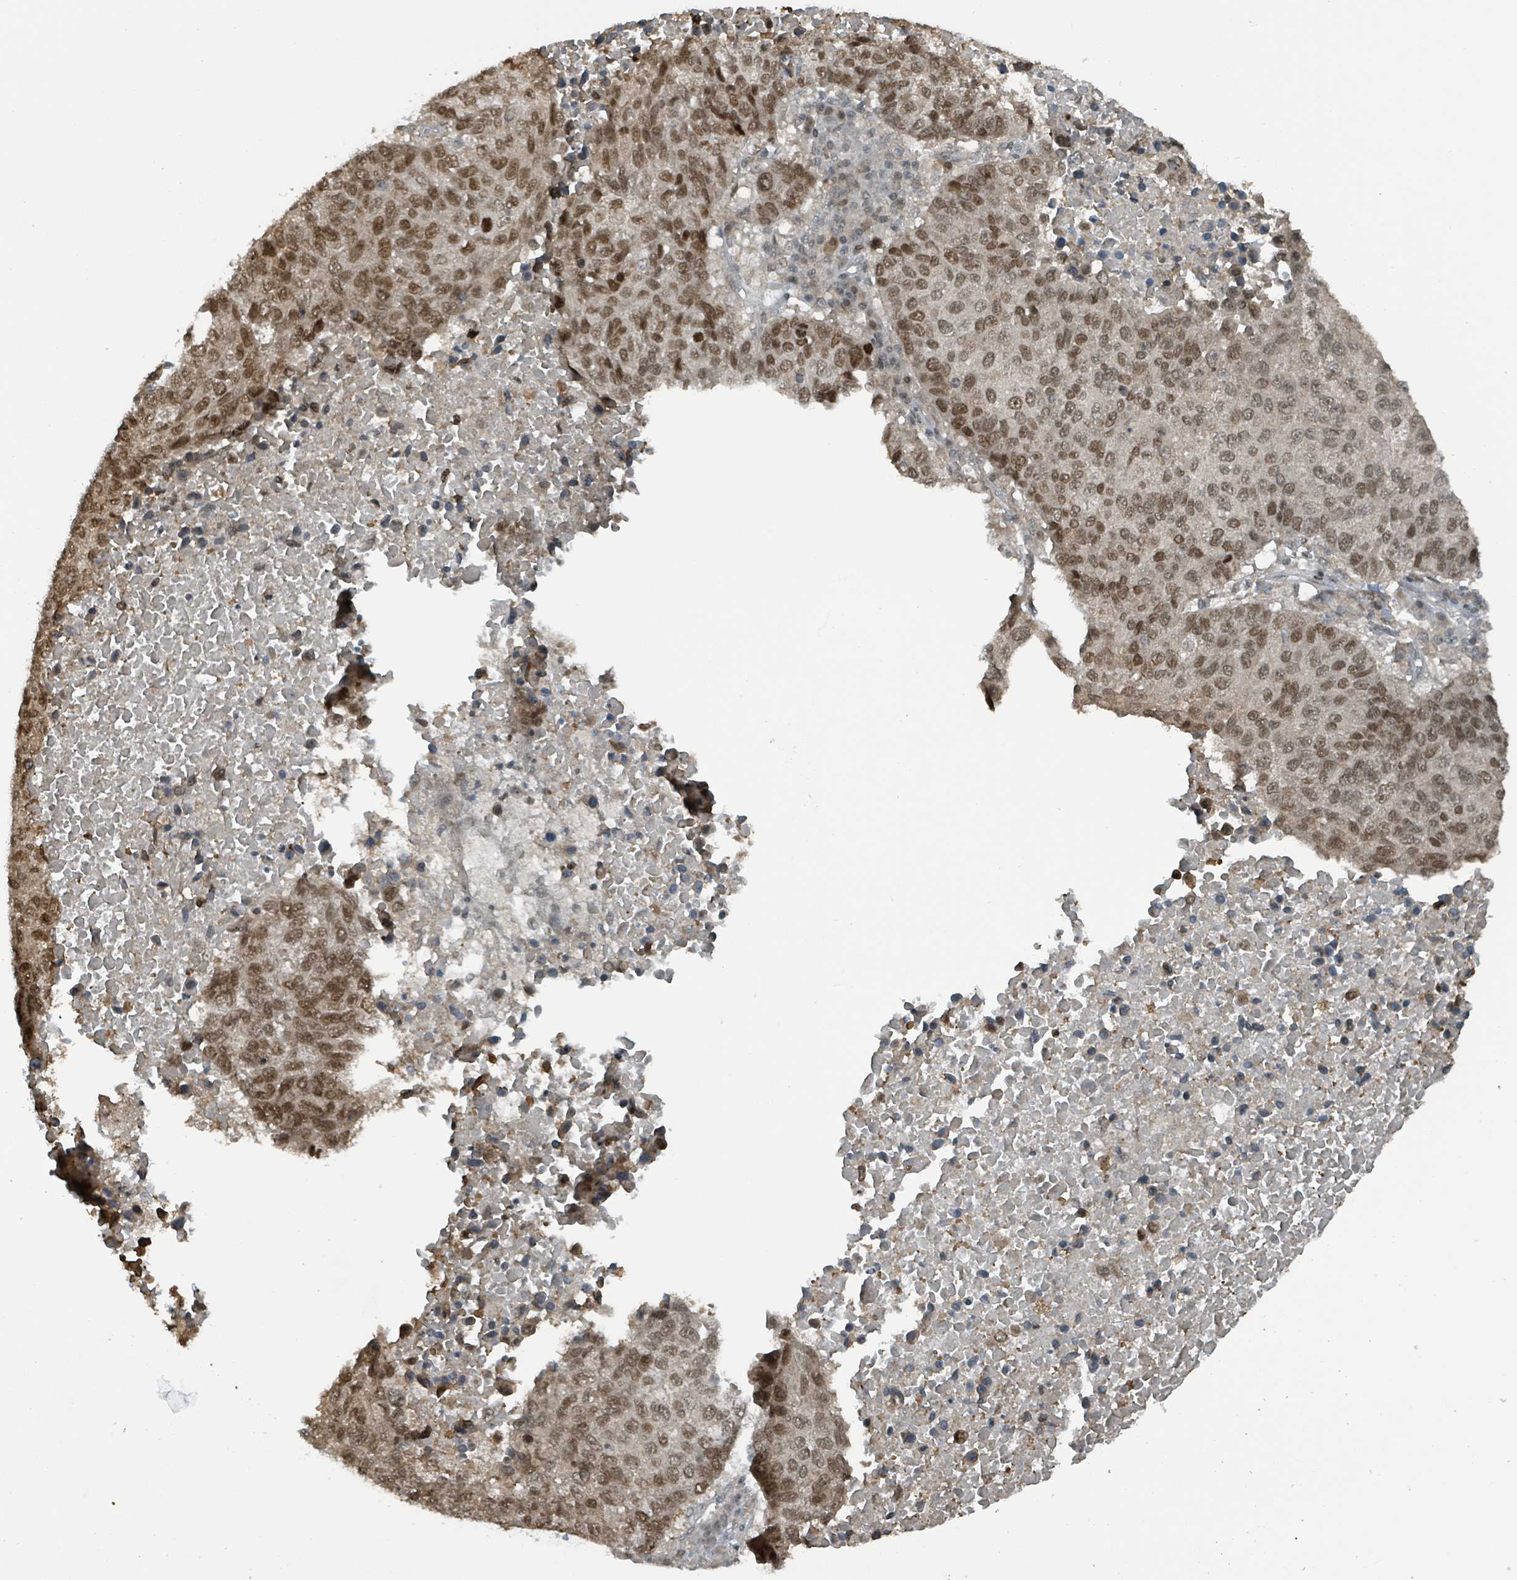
{"staining": {"intensity": "moderate", "quantity": ">75%", "location": "nuclear"}, "tissue": "lung cancer", "cell_type": "Tumor cells", "image_type": "cancer", "snomed": [{"axis": "morphology", "description": "Squamous cell carcinoma, NOS"}, {"axis": "topography", "description": "Lung"}], "caption": "Immunohistochemical staining of squamous cell carcinoma (lung) demonstrates medium levels of moderate nuclear staining in approximately >75% of tumor cells. (Stains: DAB (3,3'-diaminobenzidine) in brown, nuclei in blue, Microscopy: brightfield microscopy at high magnification).", "gene": "PHIP", "patient": {"sex": "male", "age": 73}}